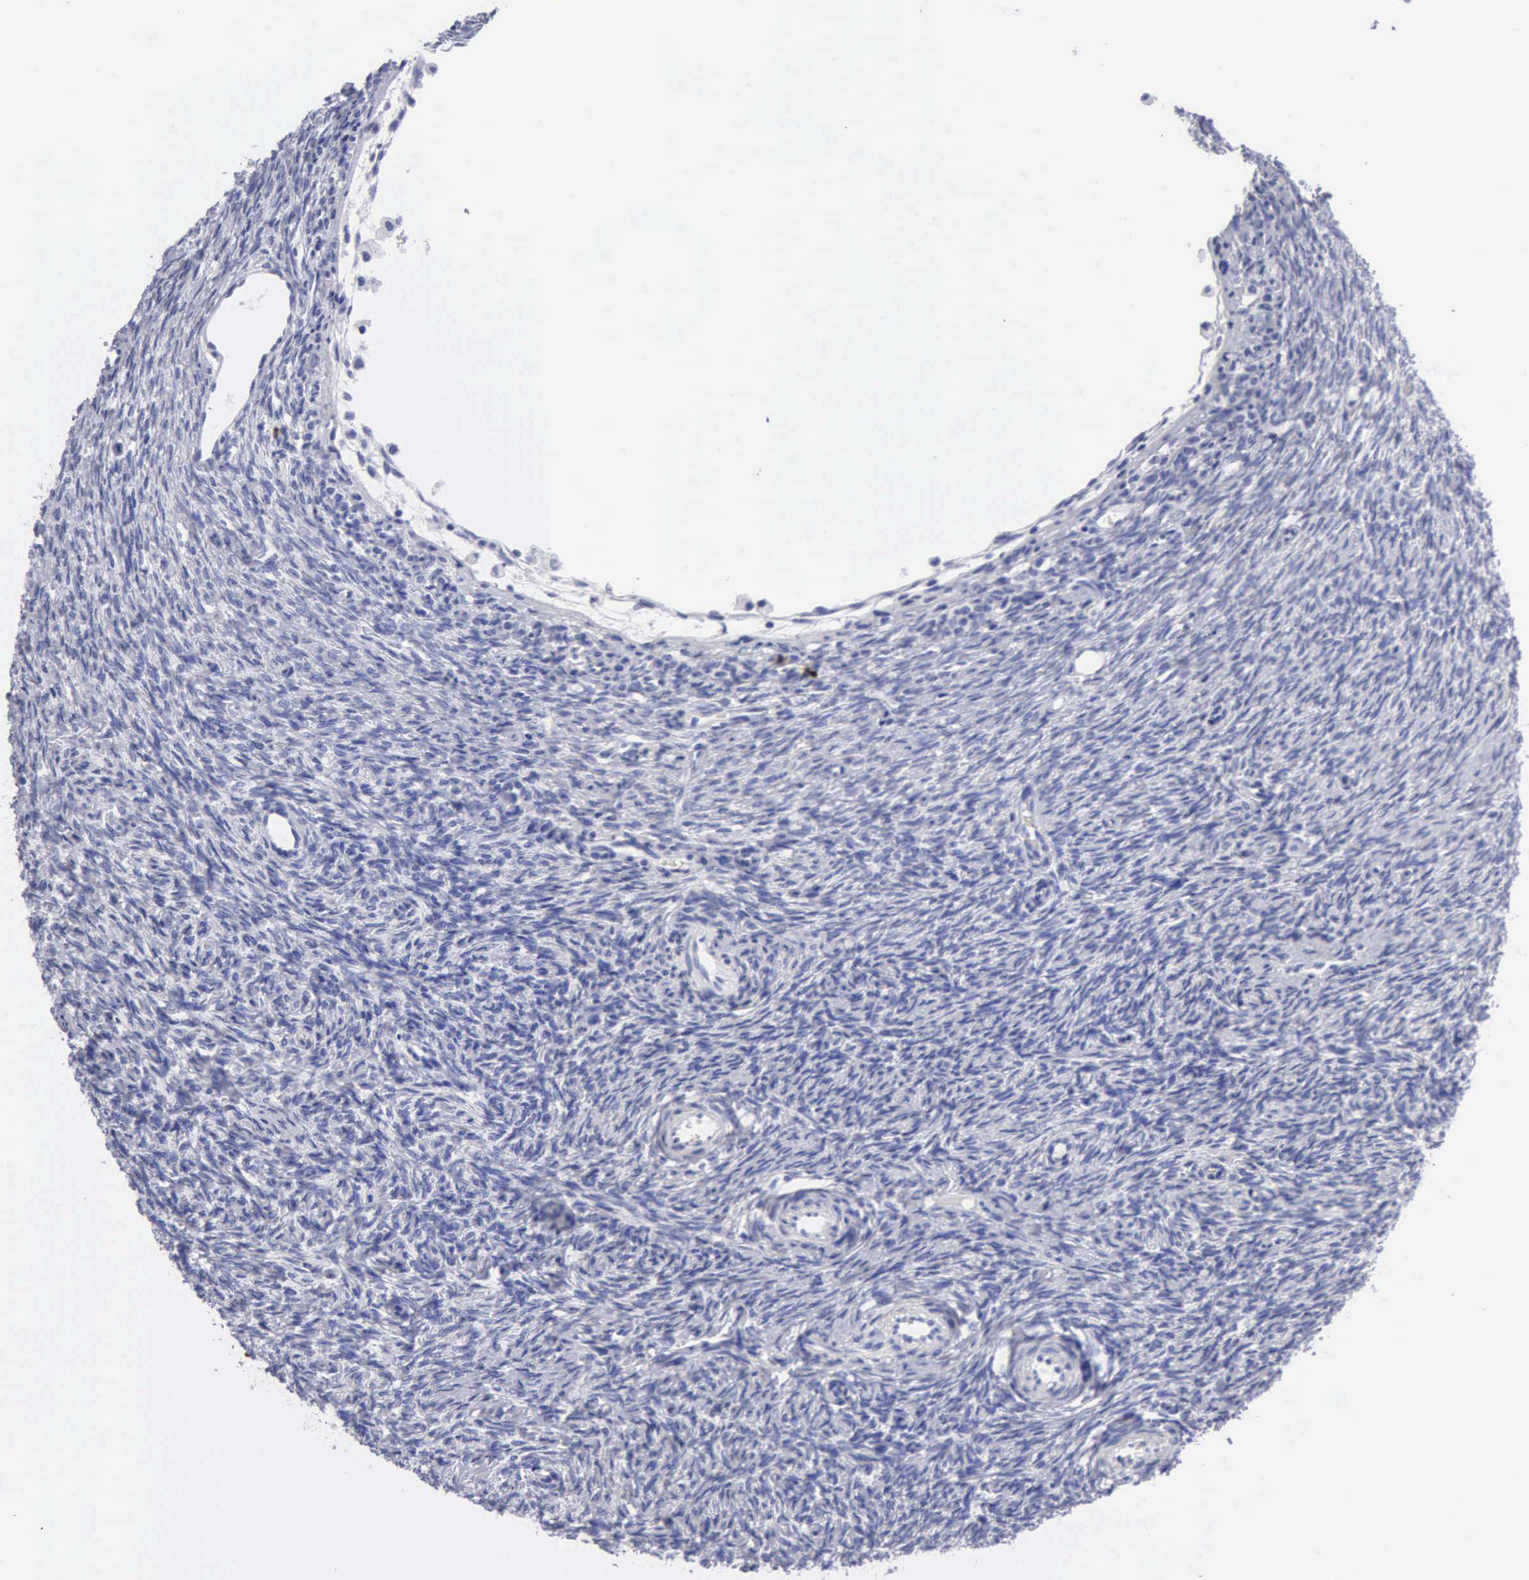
{"staining": {"intensity": "negative", "quantity": "none", "location": "none"}, "tissue": "ovary", "cell_type": "Follicle cells", "image_type": "normal", "snomed": [{"axis": "morphology", "description": "Normal tissue, NOS"}, {"axis": "topography", "description": "Ovary"}], "caption": "This is a photomicrograph of immunohistochemistry (IHC) staining of benign ovary, which shows no positivity in follicle cells.", "gene": "CTSG", "patient": {"sex": "female", "age": 32}}